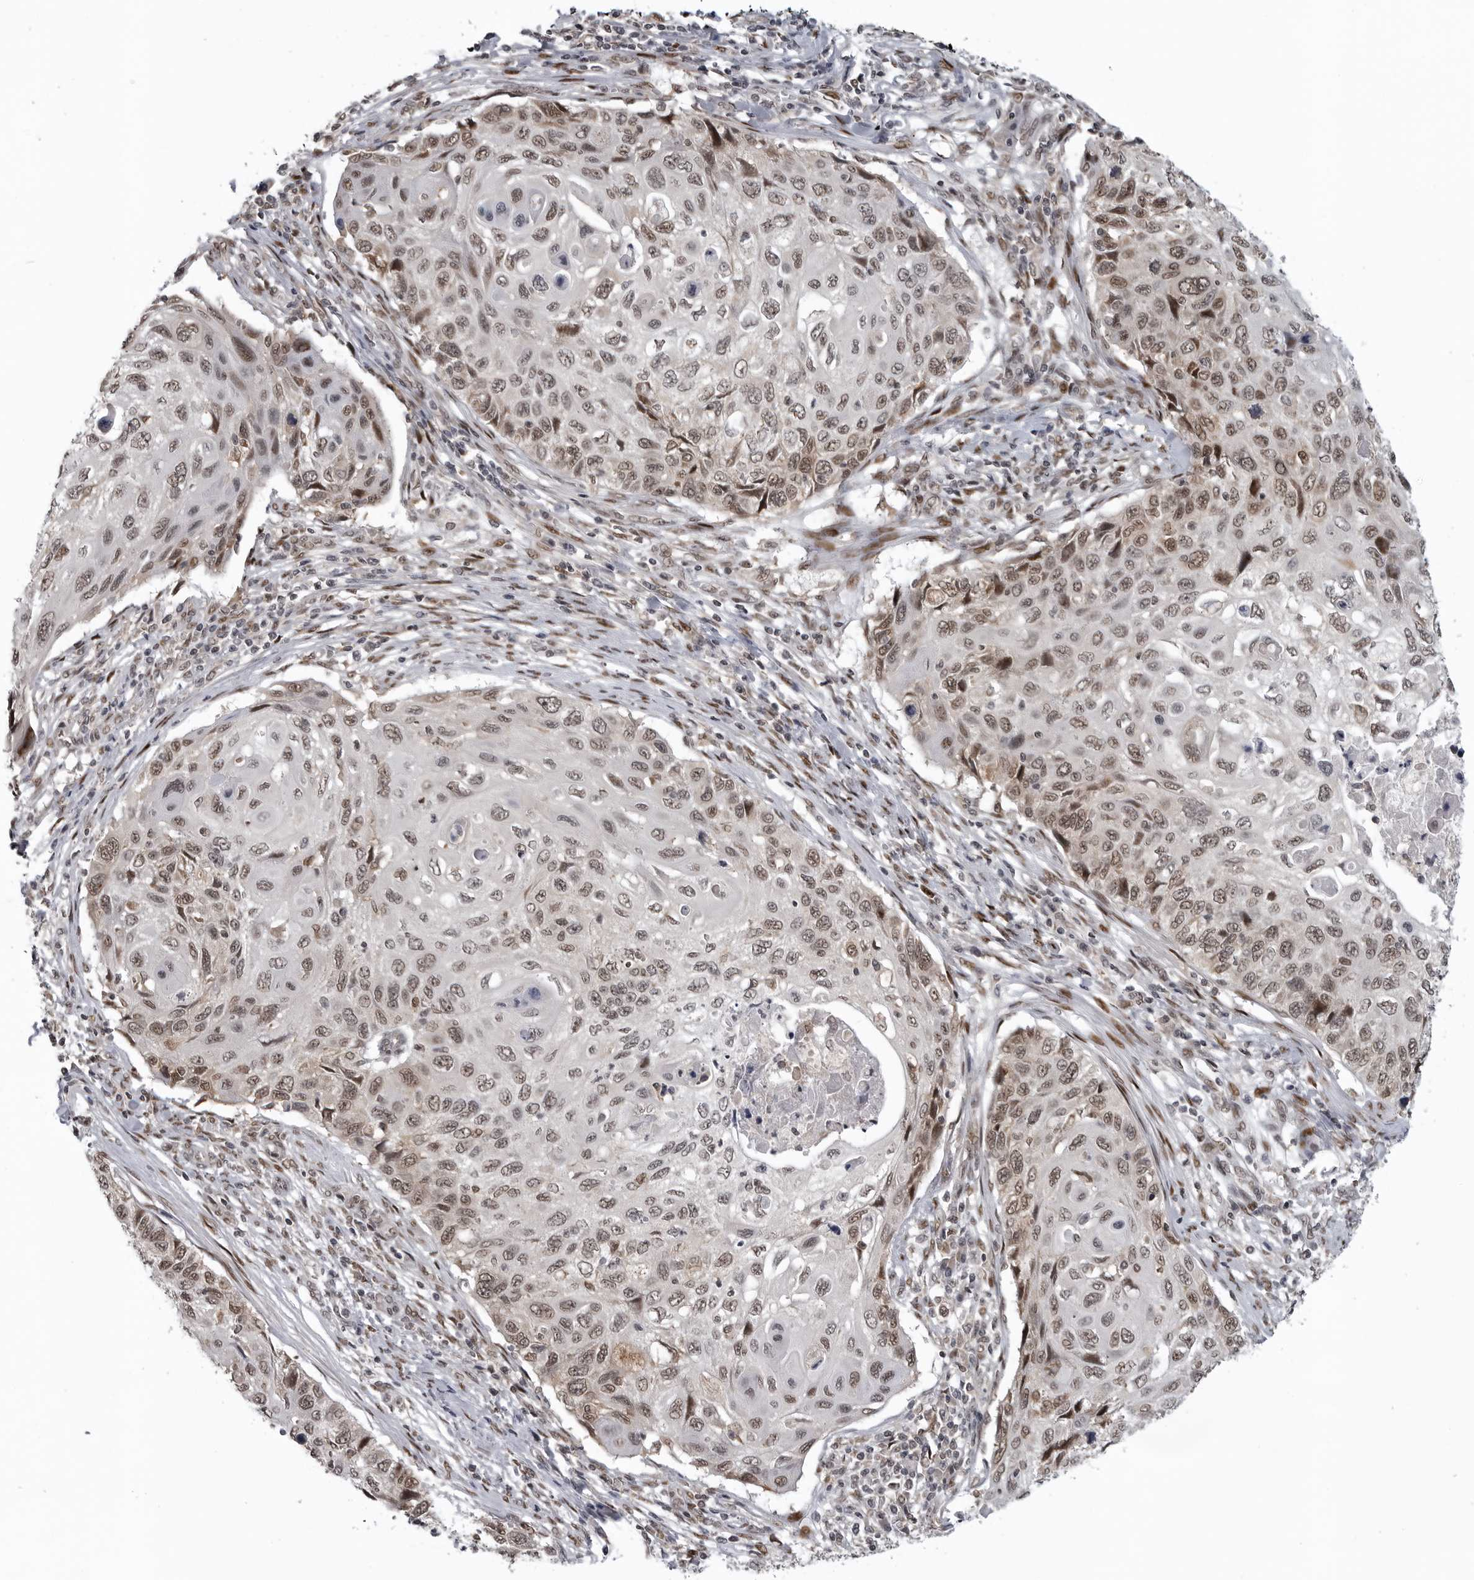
{"staining": {"intensity": "moderate", "quantity": ">75%", "location": "nuclear"}, "tissue": "cervical cancer", "cell_type": "Tumor cells", "image_type": "cancer", "snomed": [{"axis": "morphology", "description": "Squamous cell carcinoma, NOS"}, {"axis": "topography", "description": "Cervix"}], "caption": "A micrograph of human squamous cell carcinoma (cervical) stained for a protein exhibits moderate nuclear brown staining in tumor cells.", "gene": "C8orf58", "patient": {"sex": "female", "age": 70}}